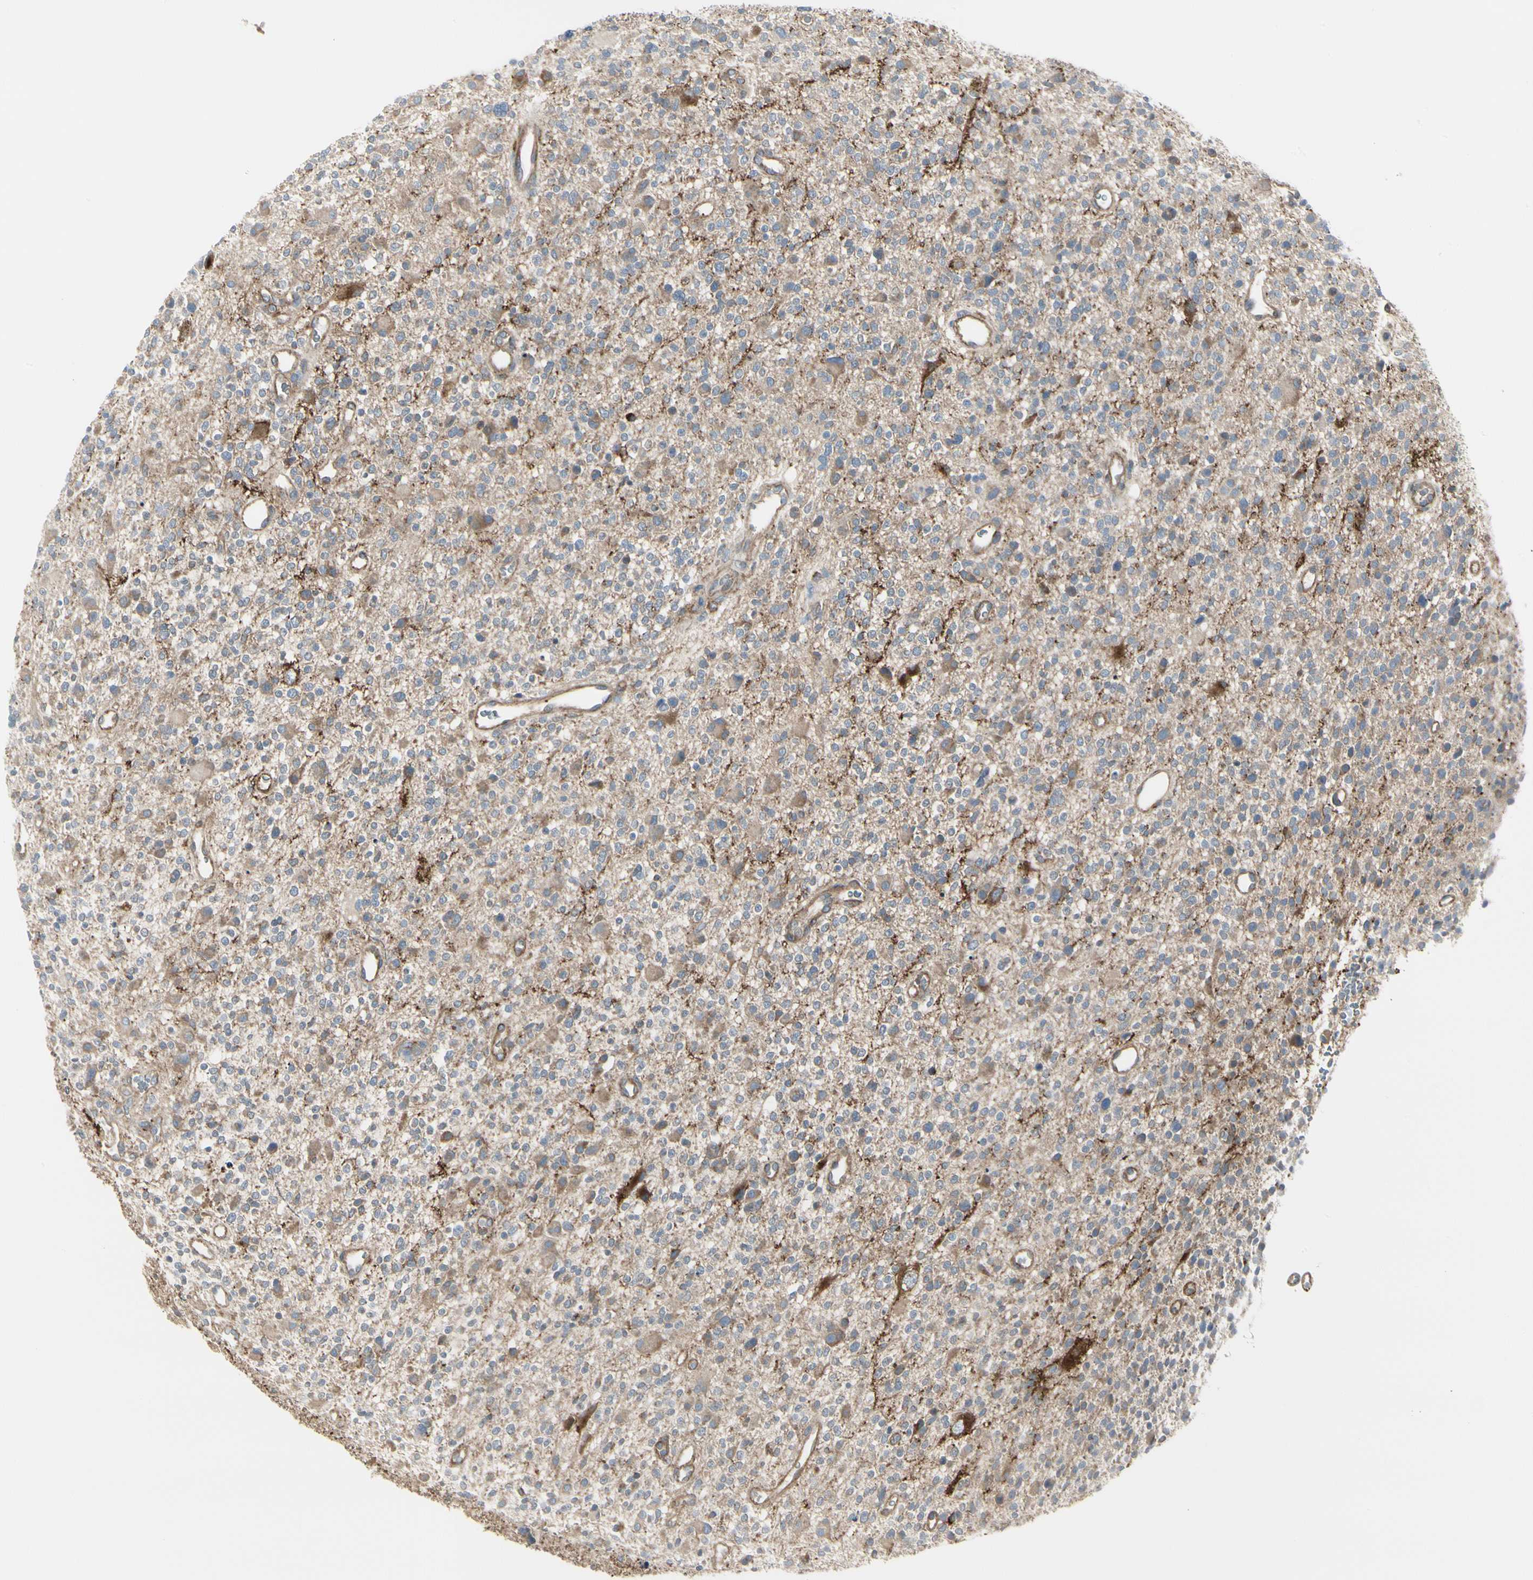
{"staining": {"intensity": "moderate", "quantity": "<25%", "location": "cytoplasmic/membranous"}, "tissue": "glioma", "cell_type": "Tumor cells", "image_type": "cancer", "snomed": [{"axis": "morphology", "description": "Glioma, malignant, High grade"}, {"axis": "topography", "description": "Brain"}], "caption": "Tumor cells exhibit moderate cytoplasmic/membranous staining in about <25% of cells in malignant high-grade glioma.", "gene": "ATP6V1B2", "patient": {"sex": "male", "age": 48}}